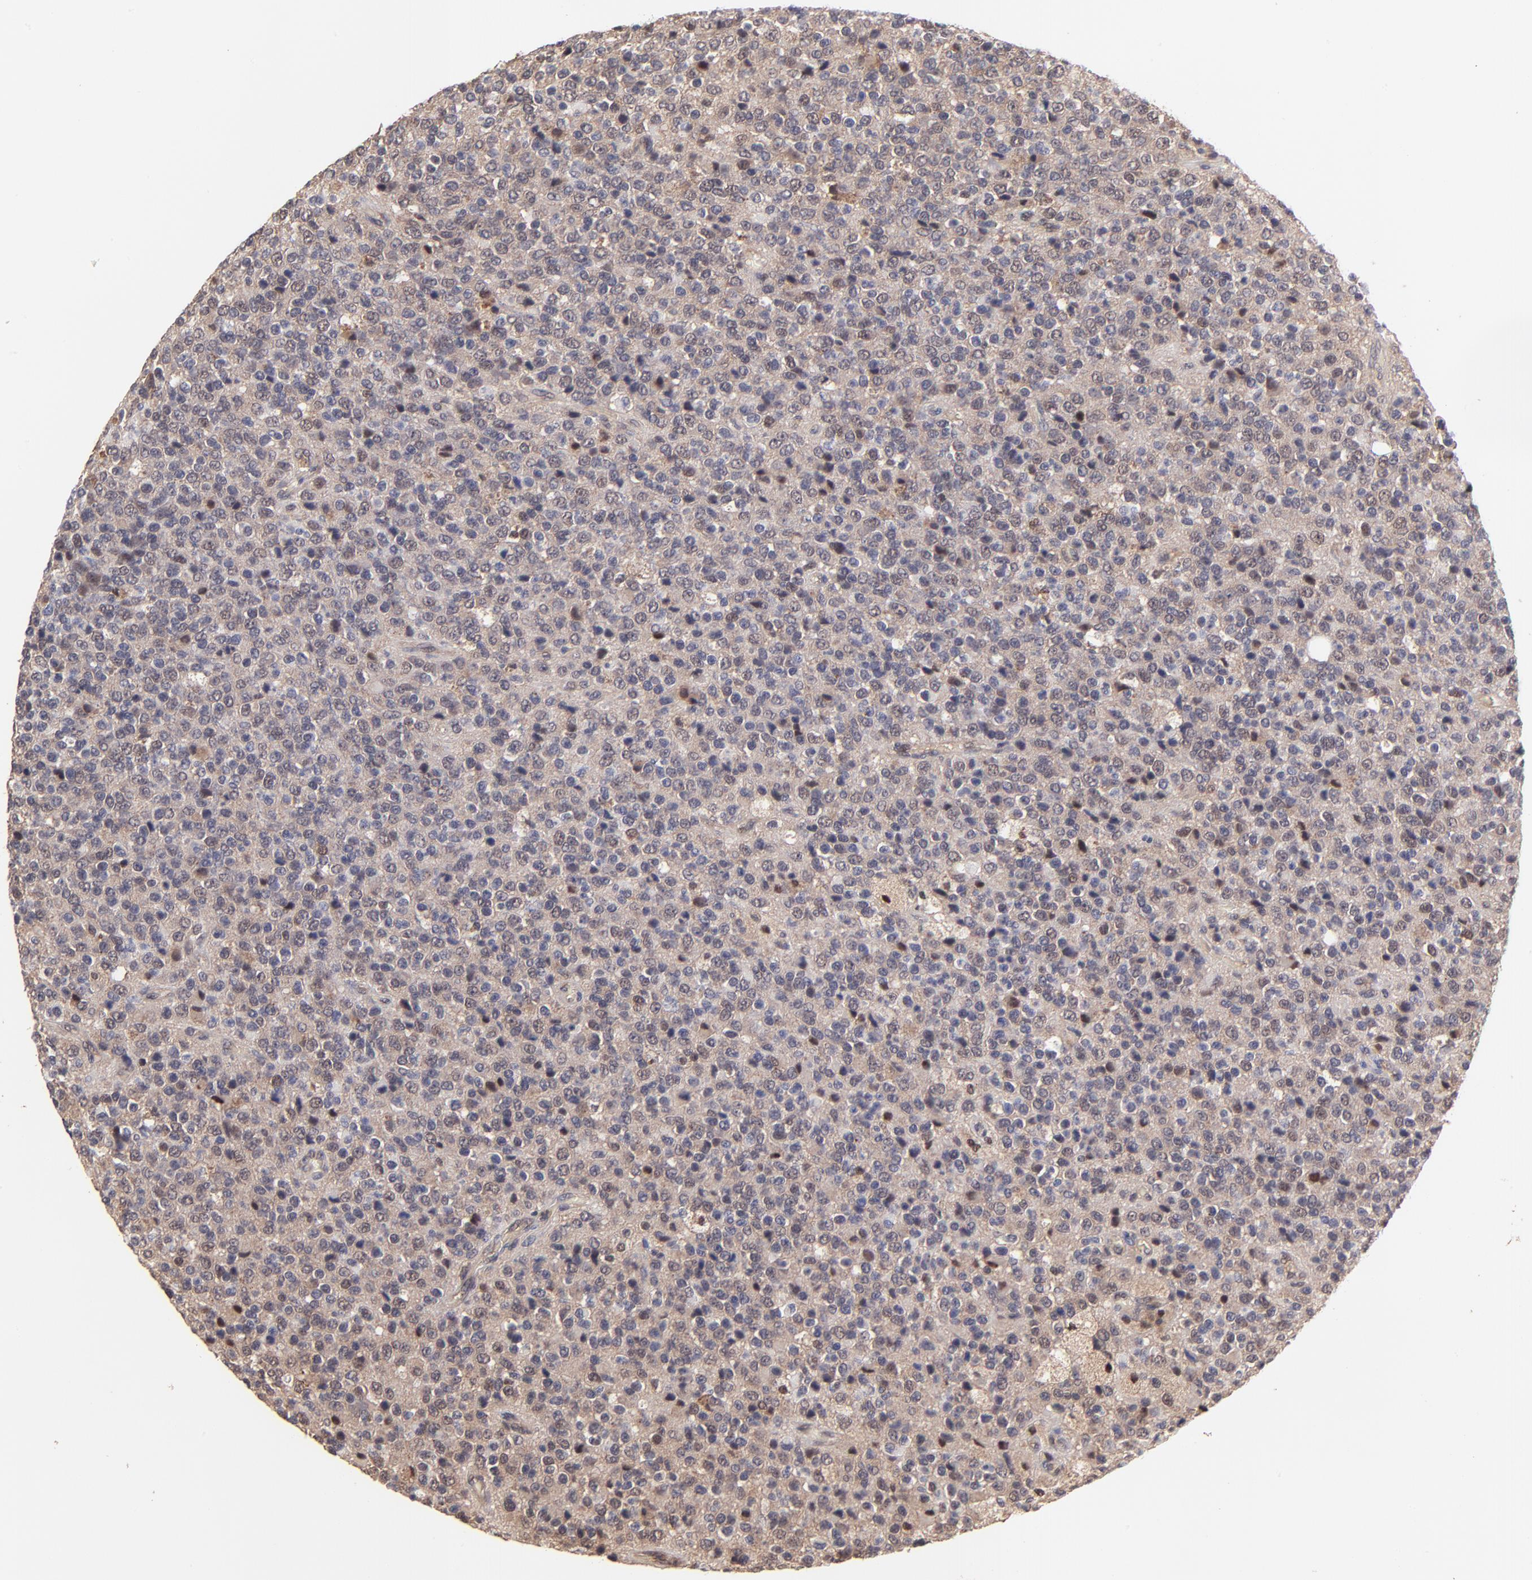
{"staining": {"intensity": "weak", "quantity": "<25%", "location": "nuclear"}, "tissue": "glioma", "cell_type": "Tumor cells", "image_type": "cancer", "snomed": [{"axis": "morphology", "description": "Glioma, malignant, High grade"}, {"axis": "topography", "description": "pancreas cauda"}], "caption": "Immunohistochemistry (IHC) of human malignant glioma (high-grade) reveals no expression in tumor cells.", "gene": "PSMA6", "patient": {"sex": "male", "age": 60}}